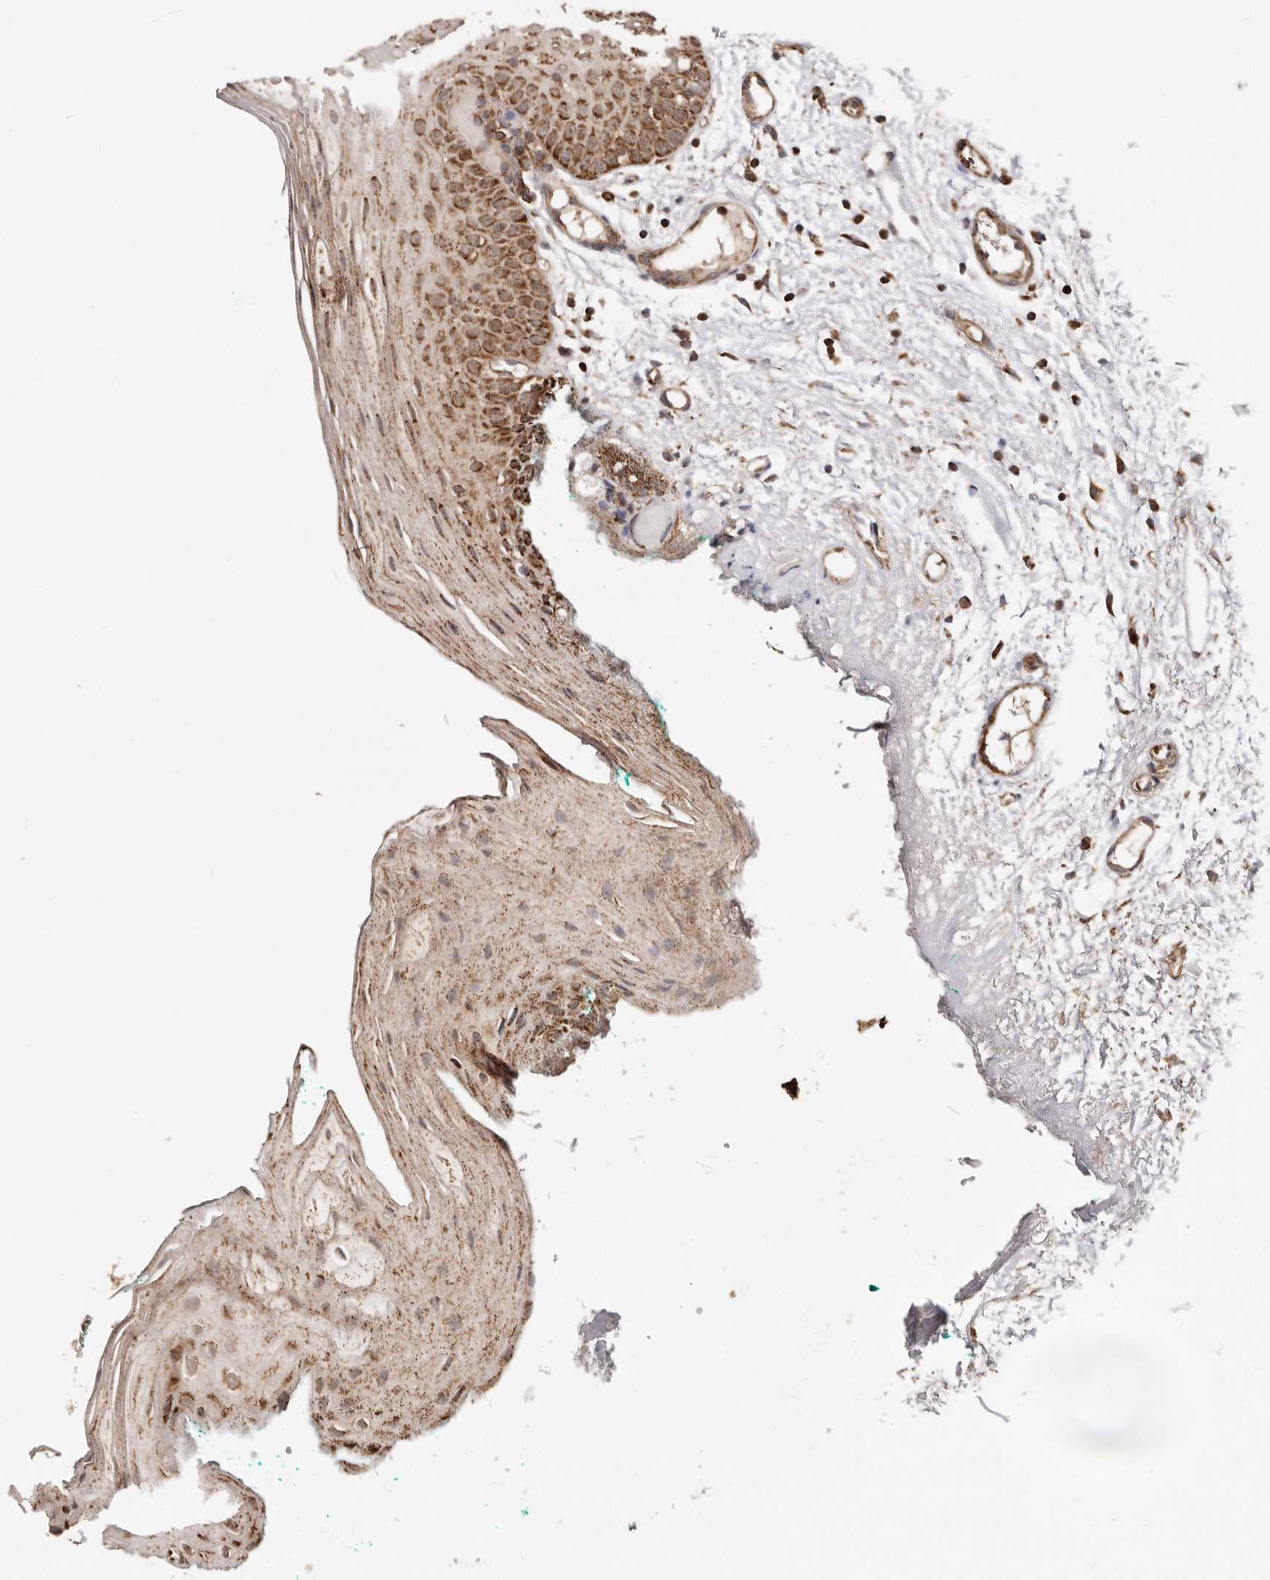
{"staining": {"intensity": "strong", "quantity": "25%-75%", "location": "cytoplasmic/membranous"}, "tissue": "oral mucosa", "cell_type": "Squamous epithelial cells", "image_type": "normal", "snomed": [{"axis": "morphology", "description": "Normal tissue, NOS"}, {"axis": "morphology", "description": "Squamous cell carcinoma, NOS"}, {"axis": "topography", "description": "Oral tissue"}, {"axis": "topography", "description": "Salivary gland"}, {"axis": "topography", "description": "Head-Neck"}], "caption": "Approximately 25%-75% of squamous epithelial cells in normal oral mucosa display strong cytoplasmic/membranous protein expression as visualized by brown immunohistochemical staining.", "gene": "PRKACB", "patient": {"sex": "female", "age": 62}}